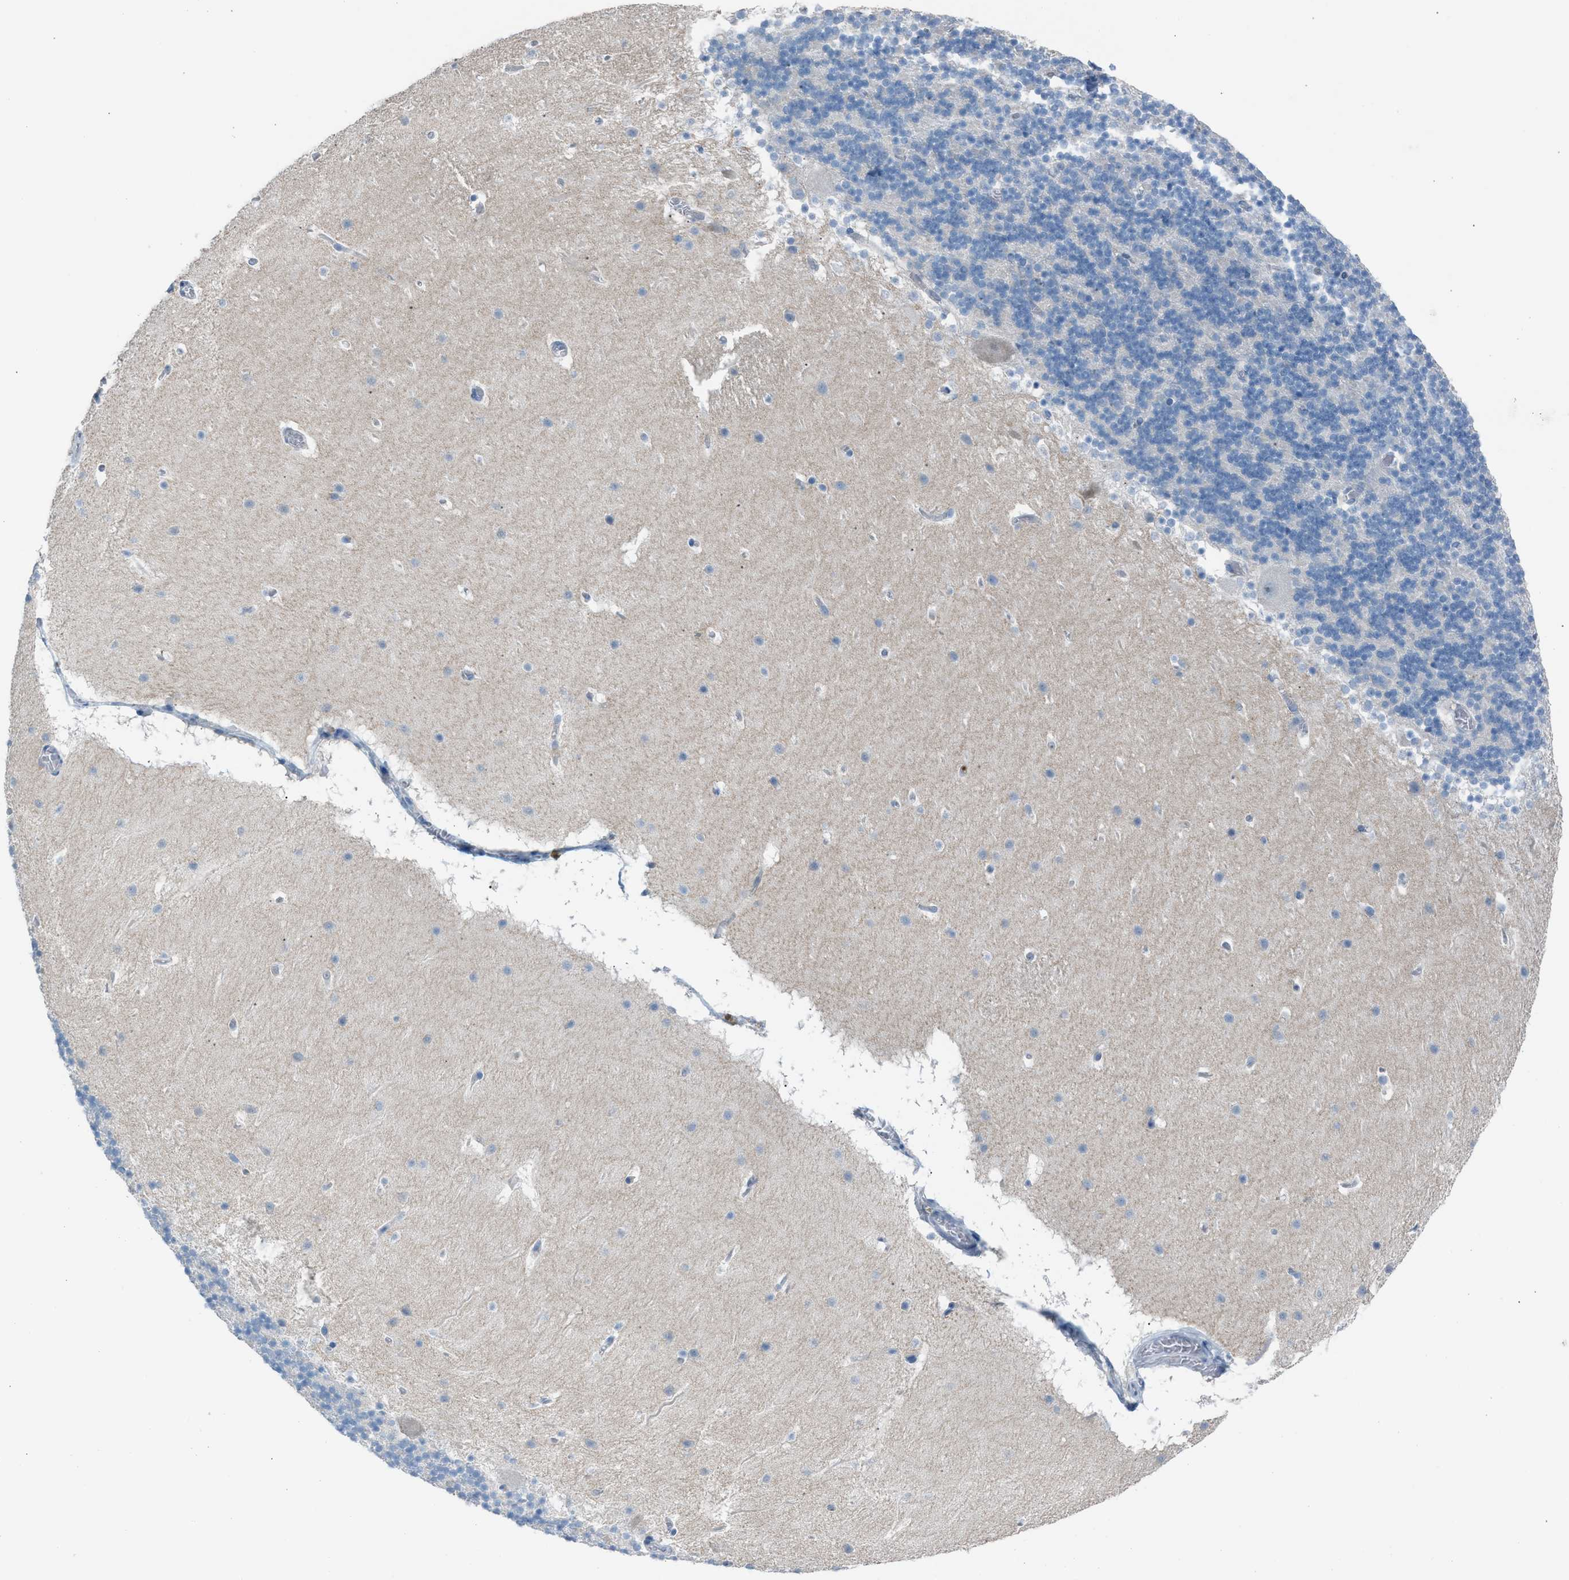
{"staining": {"intensity": "negative", "quantity": "none", "location": "none"}, "tissue": "cerebellum", "cell_type": "Cells in granular layer", "image_type": "normal", "snomed": [{"axis": "morphology", "description": "Normal tissue, NOS"}, {"axis": "topography", "description": "Cerebellum"}], "caption": "Image shows no significant protein staining in cells in granular layer of benign cerebellum. The staining was performed using DAB to visualize the protein expression in brown, while the nuclei were stained in blue with hematoxylin (Magnification: 20x).", "gene": "CFAP77", "patient": {"sex": "male", "age": 45}}